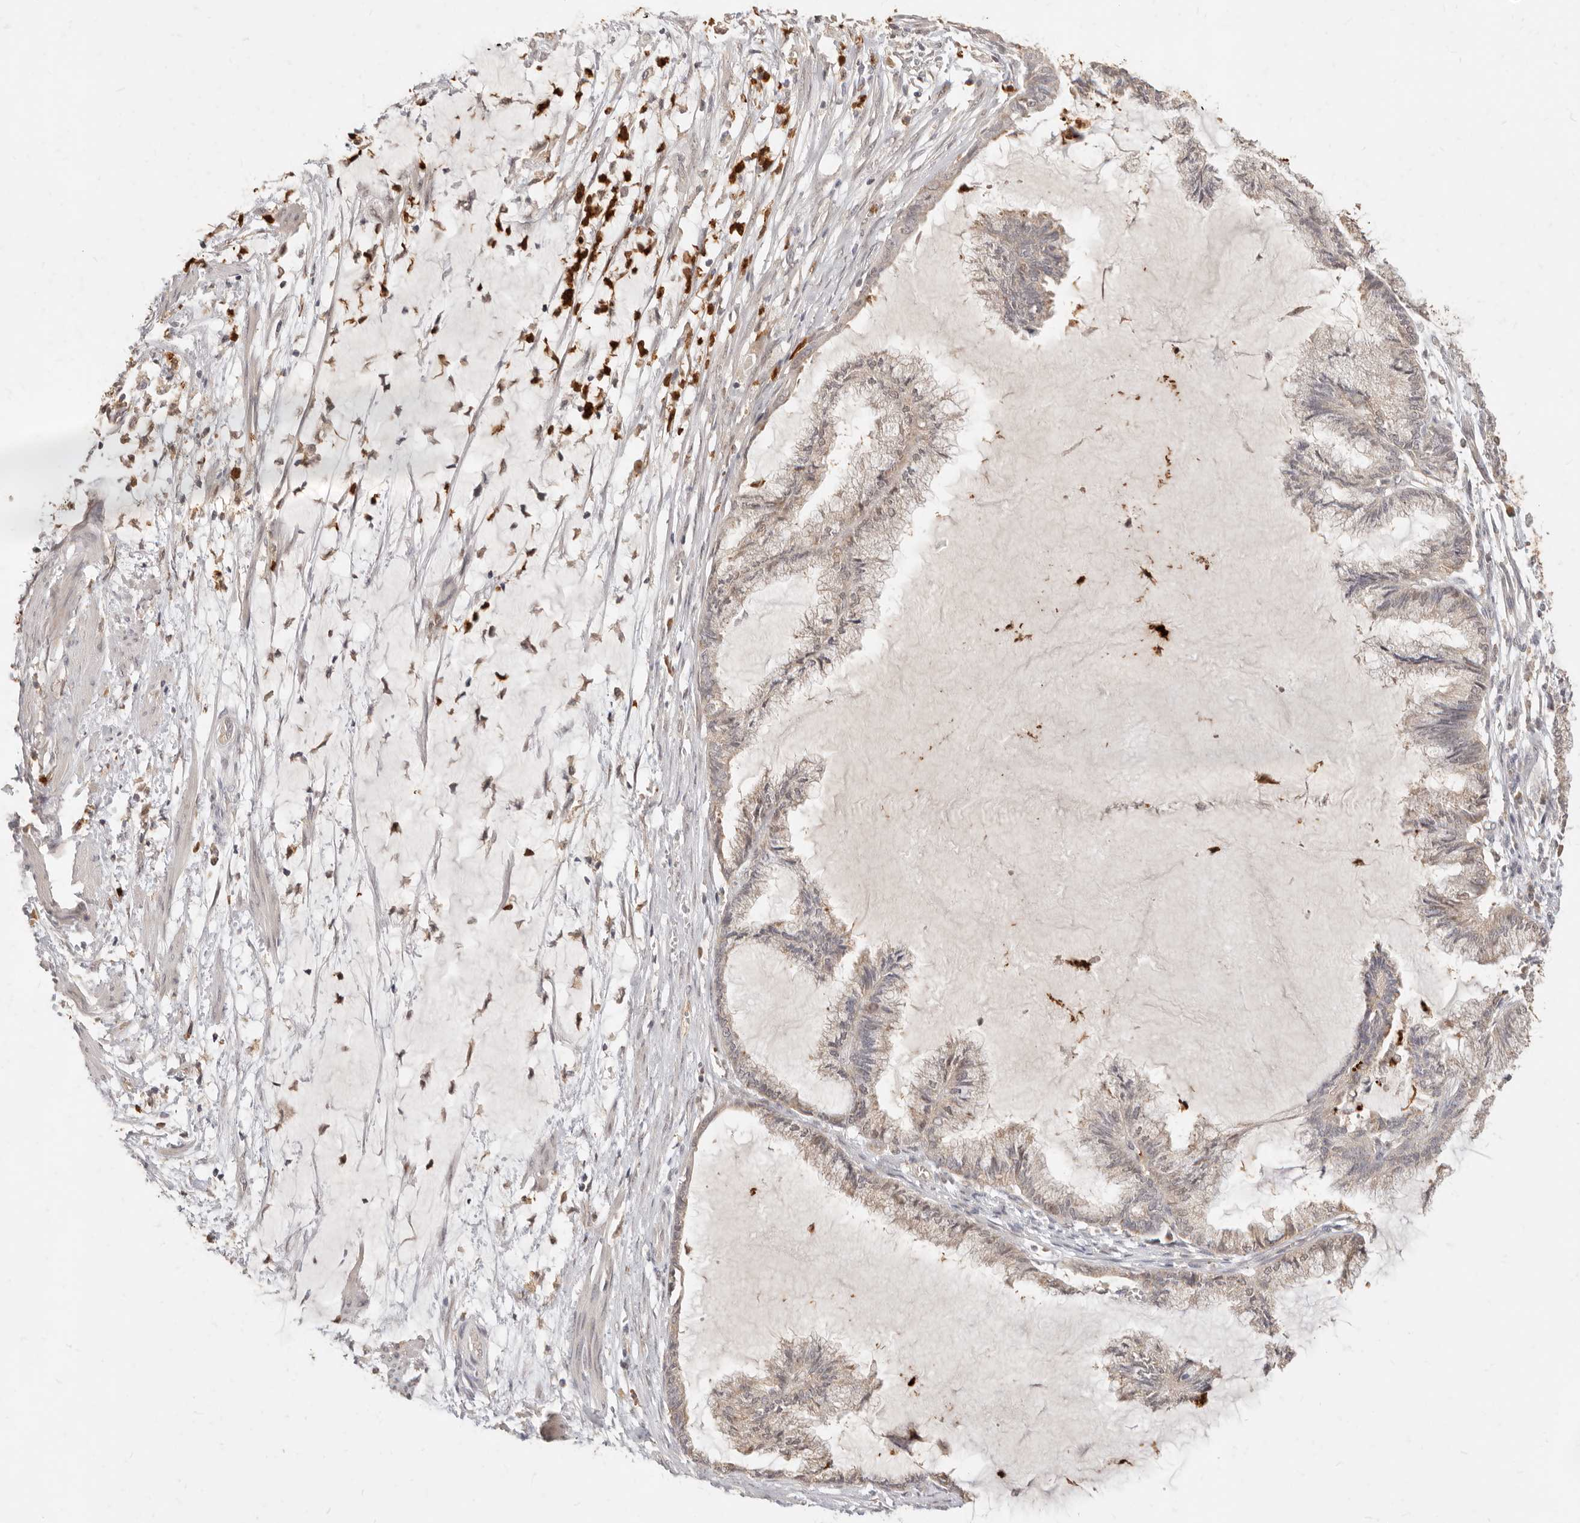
{"staining": {"intensity": "negative", "quantity": "none", "location": "none"}, "tissue": "endometrial cancer", "cell_type": "Tumor cells", "image_type": "cancer", "snomed": [{"axis": "morphology", "description": "Adenocarcinoma, NOS"}, {"axis": "topography", "description": "Endometrium"}], "caption": "Immunohistochemistry photomicrograph of endometrial cancer stained for a protein (brown), which reveals no positivity in tumor cells.", "gene": "TMTC2", "patient": {"sex": "female", "age": 86}}